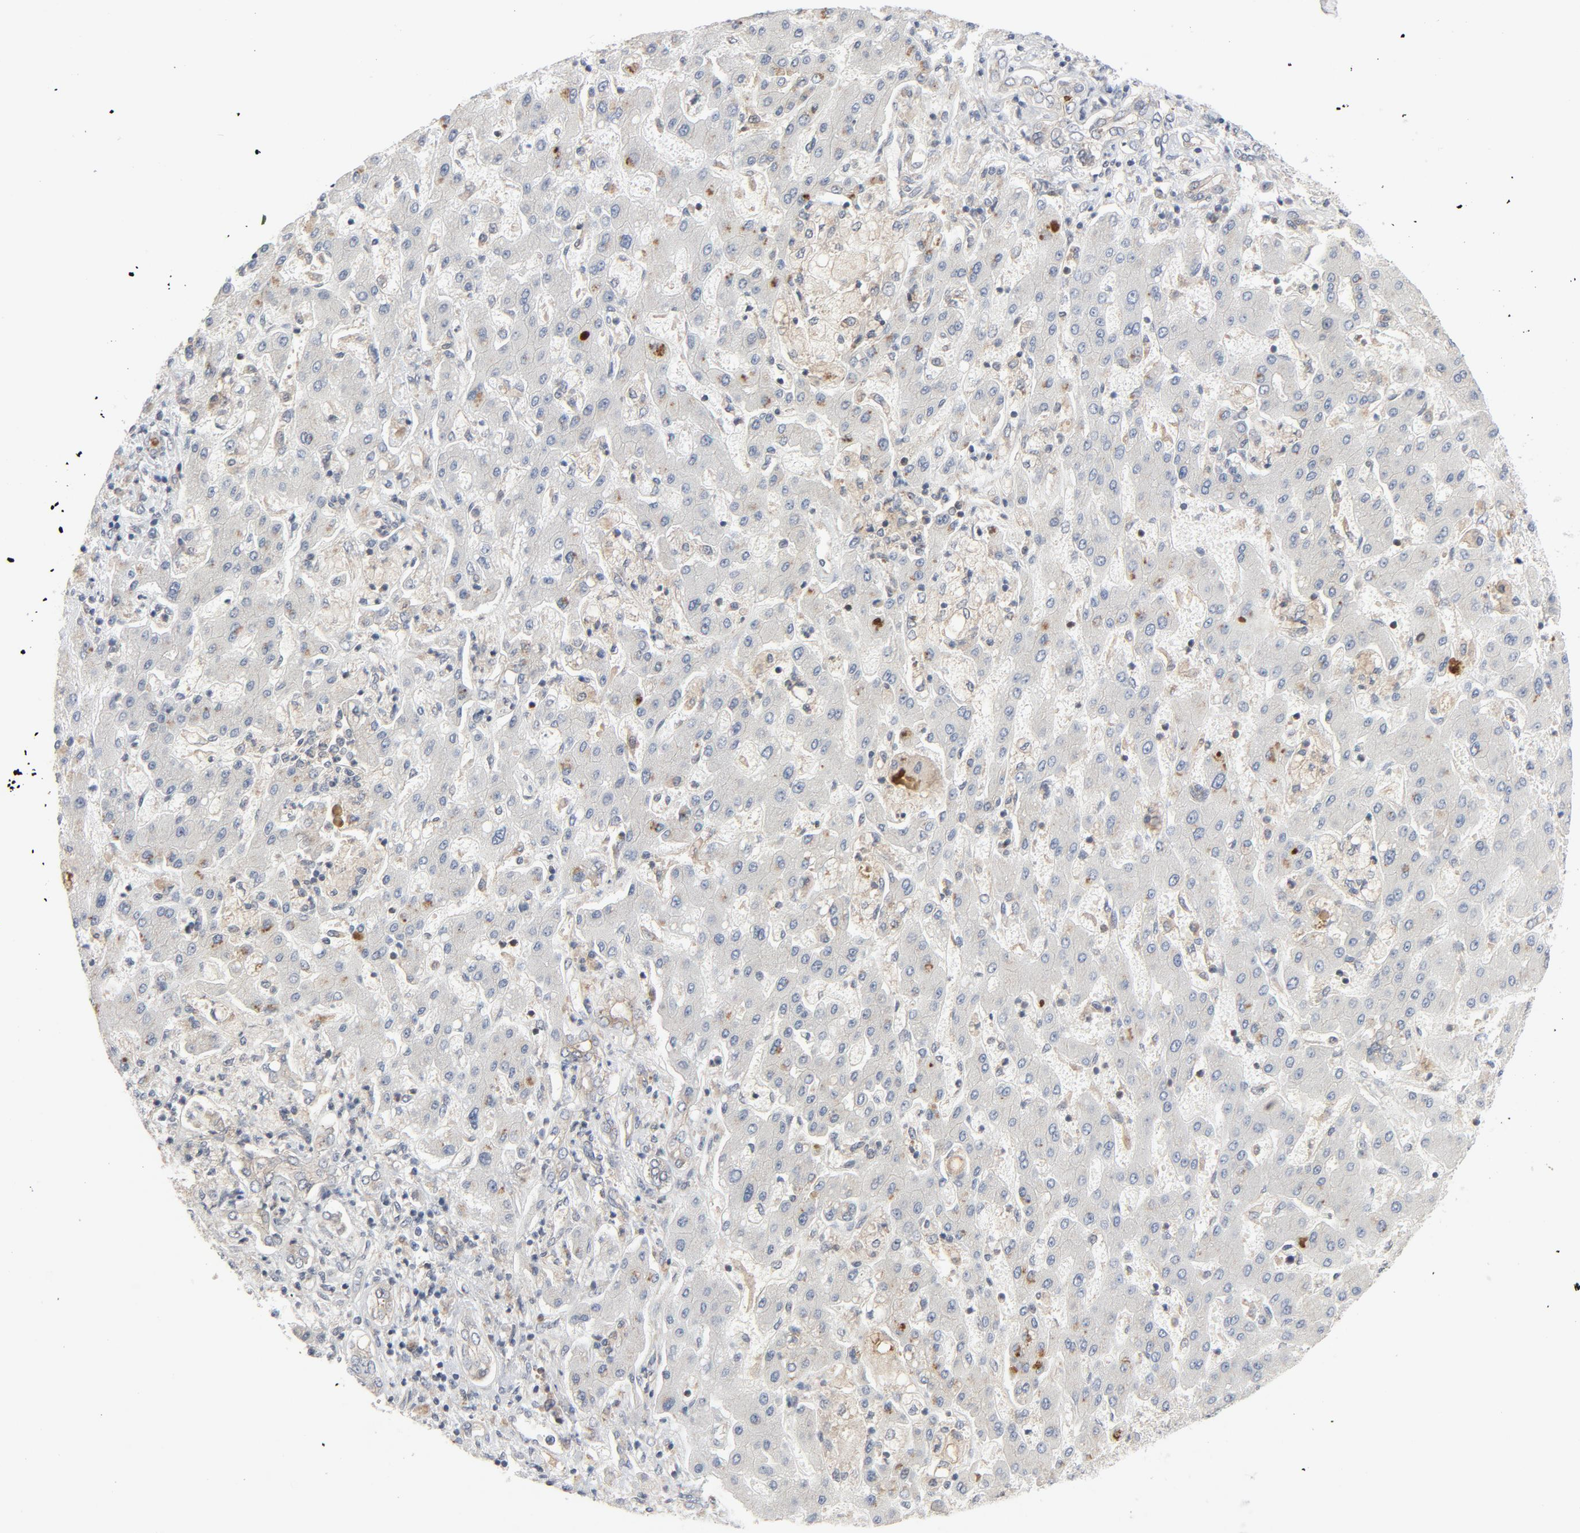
{"staining": {"intensity": "moderate", "quantity": "<25%", "location": "cytoplasmic/membranous"}, "tissue": "liver cancer", "cell_type": "Tumor cells", "image_type": "cancer", "snomed": [{"axis": "morphology", "description": "Cholangiocarcinoma"}, {"axis": "topography", "description": "Liver"}], "caption": "Protein staining demonstrates moderate cytoplasmic/membranous staining in approximately <25% of tumor cells in liver cancer. (DAB = brown stain, brightfield microscopy at high magnification).", "gene": "TSG101", "patient": {"sex": "male", "age": 50}}